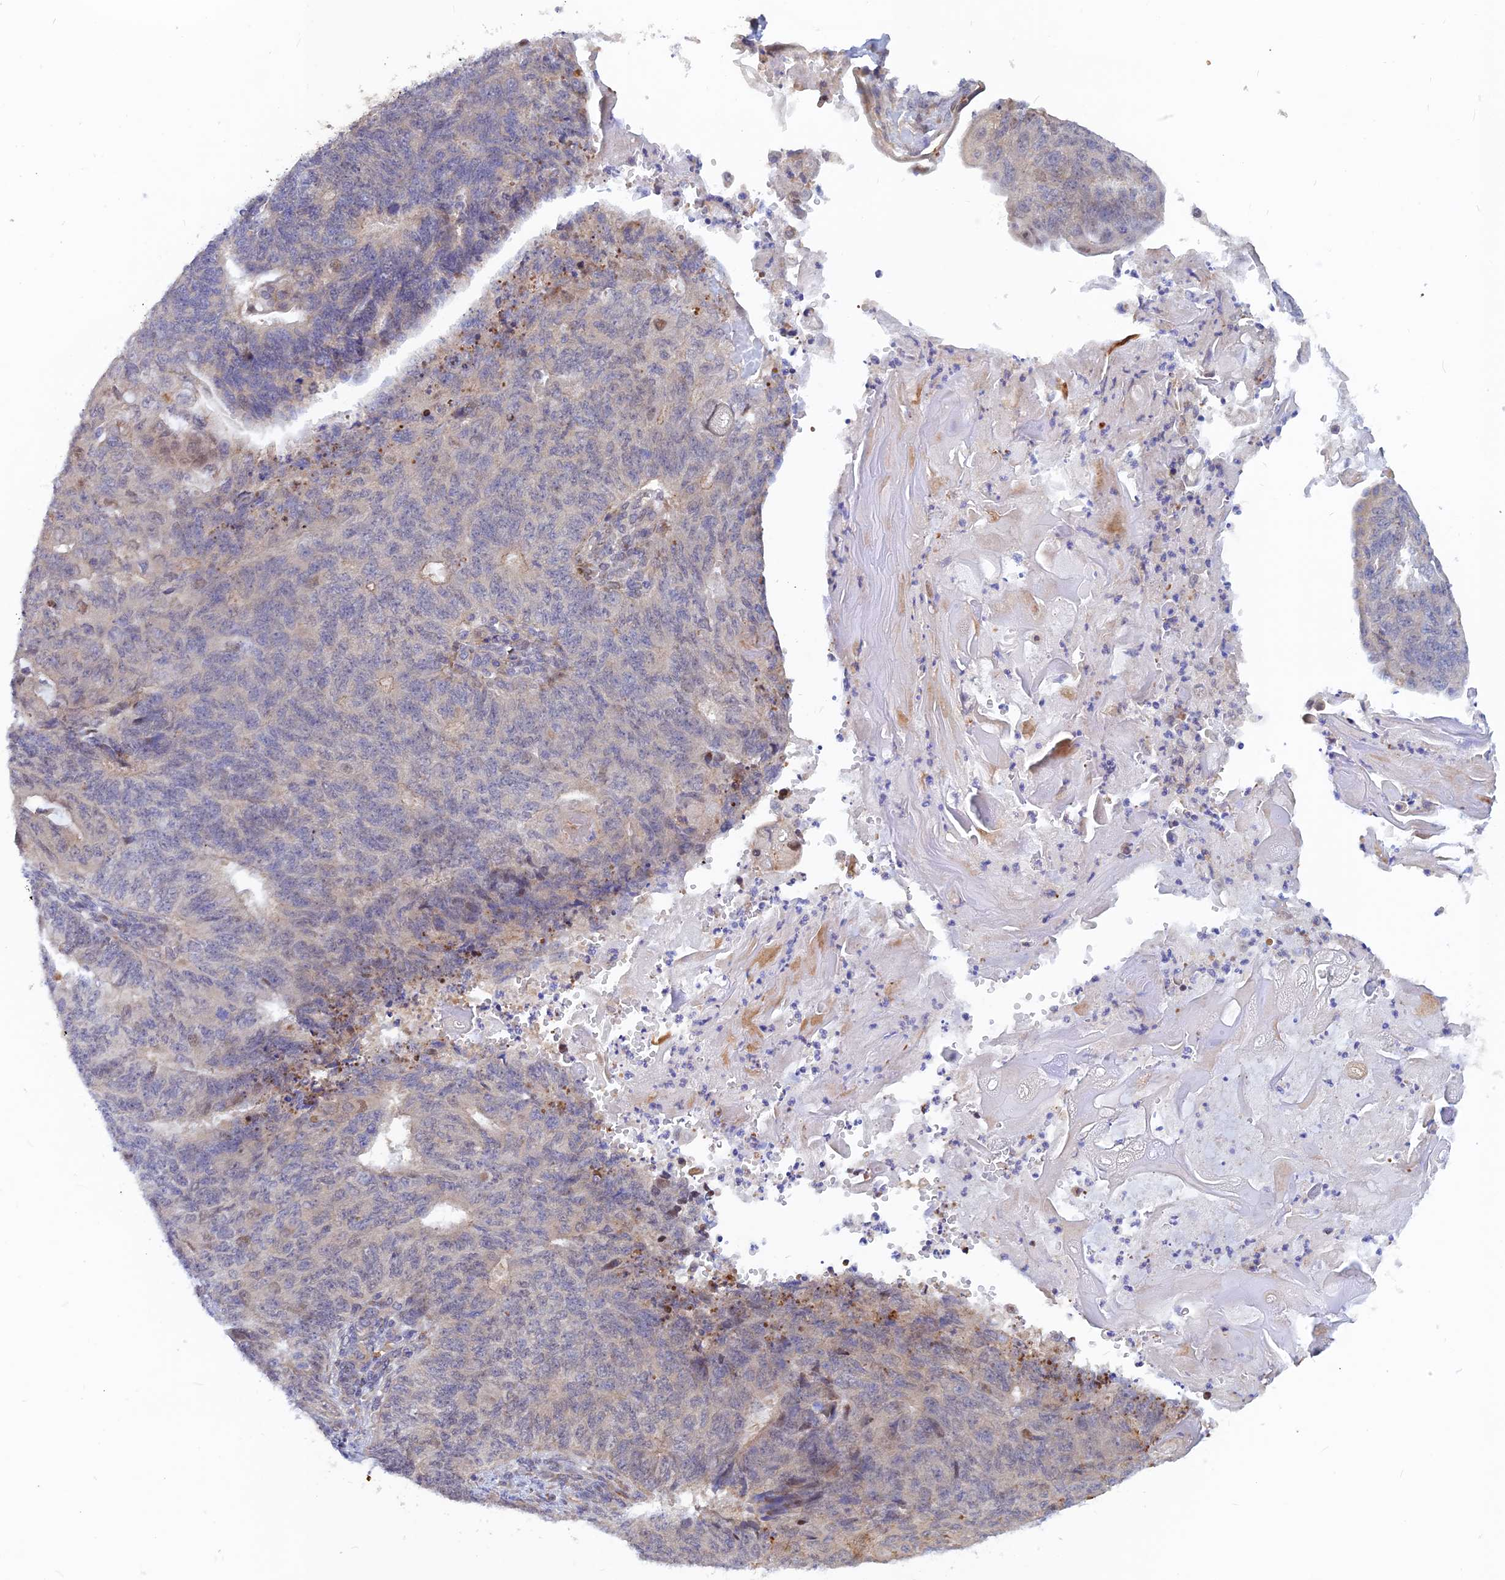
{"staining": {"intensity": "weak", "quantity": "<25%", "location": "nuclear"}, "tissue": "endometrial cancer", "cell_type": "Tumor cells", "image_type": "cancer", "snomed": [{"axis": "morphology", "description": "Adenocarcinoma, NOS"}, {"axis": "topography", "description": "Endometrium"}], "caption": "Tumor cells are negative for protein expression in human endometrial cancer (adenocarcinoma).", "gene": "DNAJC16", "patient": {"sex": "female", "age": 32}}